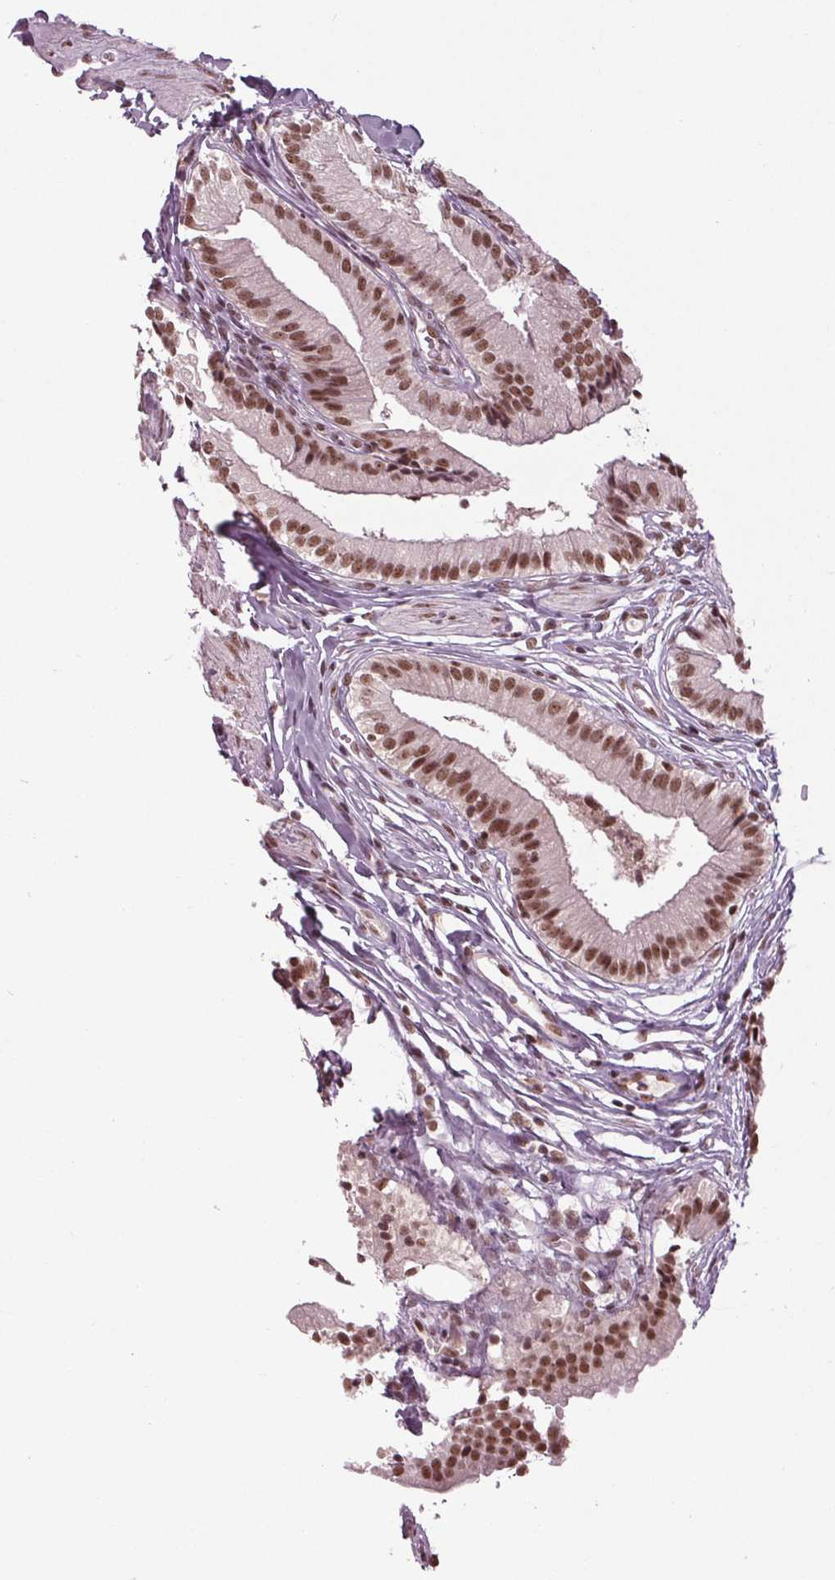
{"staining": {"intensity": "strong", "quantity": ">75%", "location": "nuclear"}, "tissue": "gallbladder", "cell_type": "Glandular cells", "image_type": "normal", "snomed": [{"axis": "morphology", "description": "Normal tissue, NOS"}, {"axis": "topography", "description": "Gallbladder"}], "caption": "Immunohistochemical staining of normal gallbladder exhibits strong nuclear protein expression in about >75% of glandular cells. The staining was performed using DAB (3,3'-diaminobenzidine), with brown indicating positive protein expression. Nuclei are stained blue with hematoxylin.", "gene": "DDX41", "patient": {"sex": "female", "age": 47}}